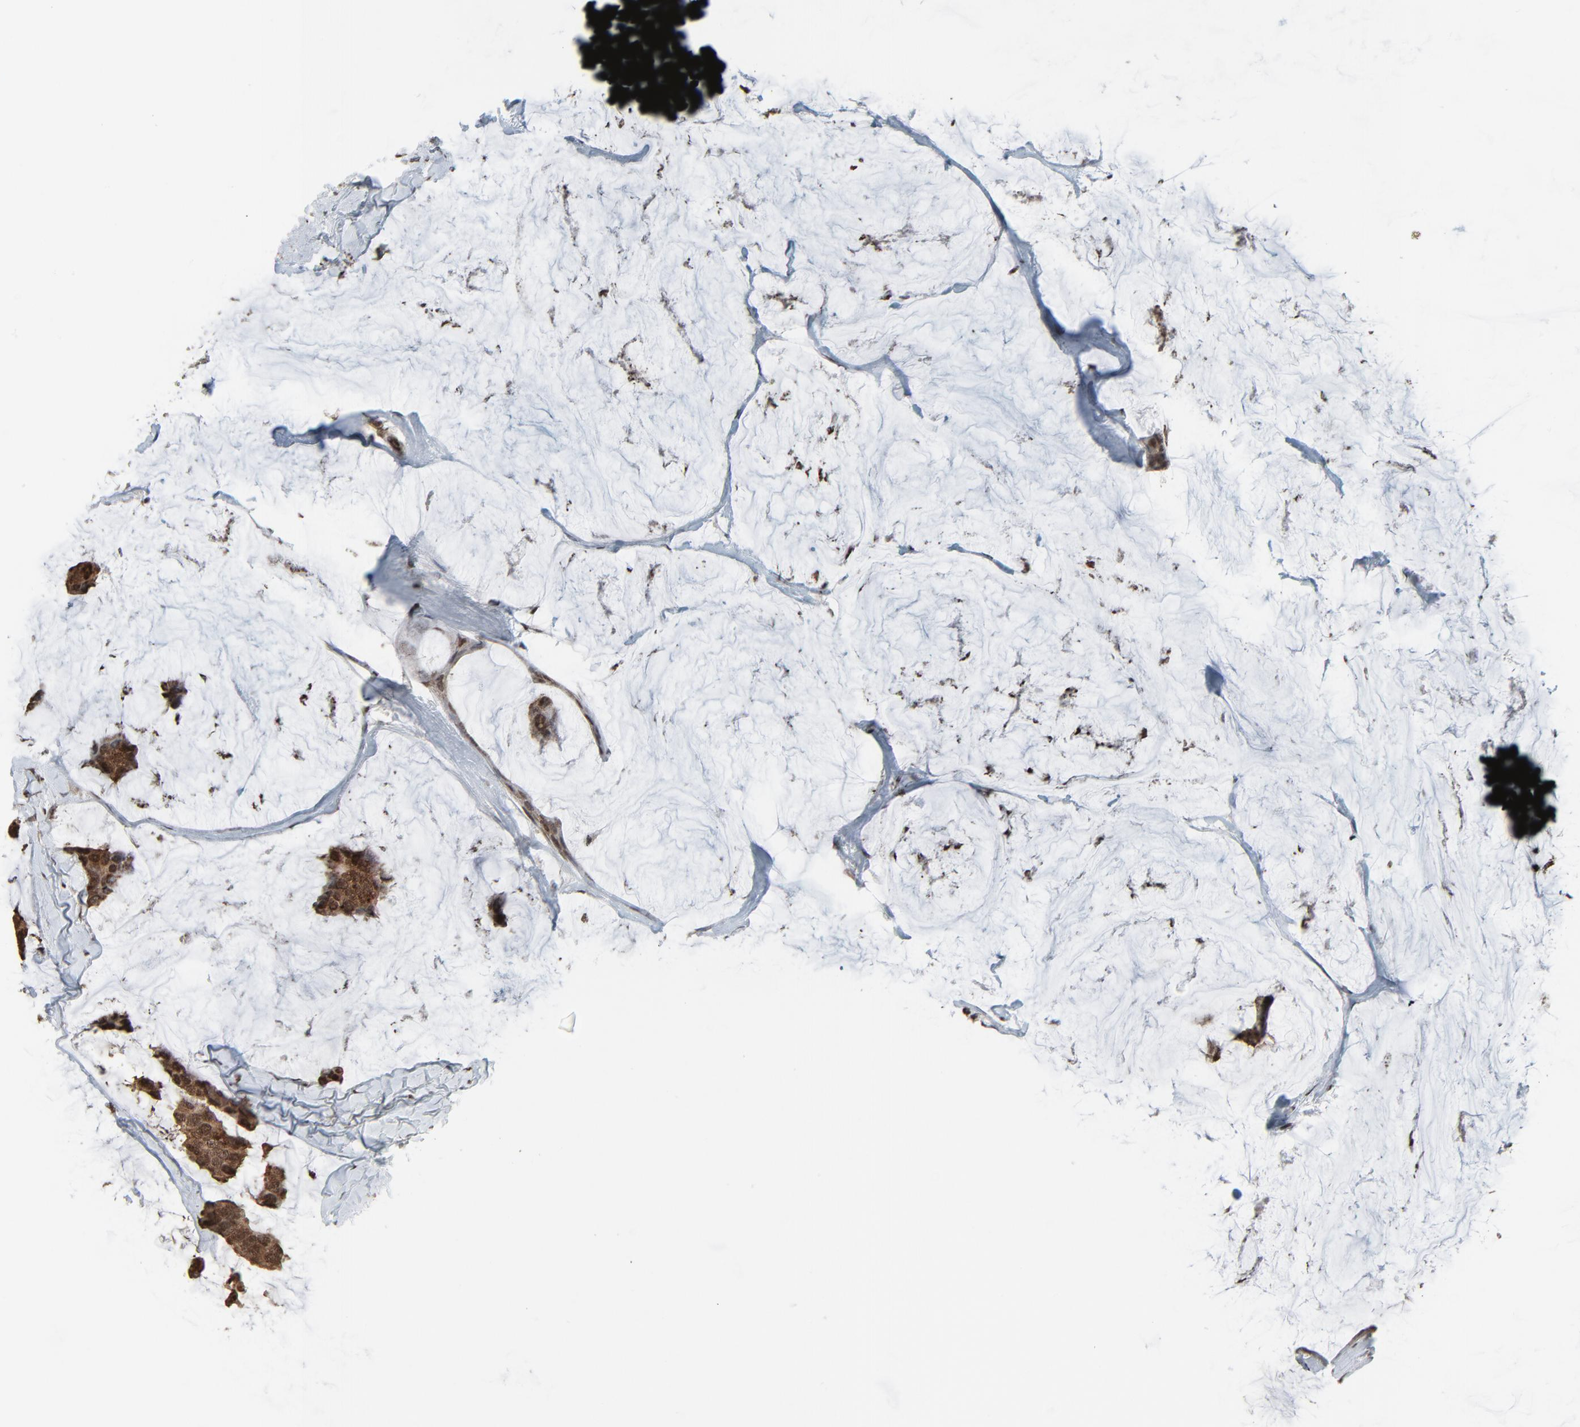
{"staining": {"intensity": "strong", "quantity": "25%-75%", "location": "cytoplasmic/membranous,nuclear"}, "tissue": "breast cancer", "cell_type": "Tumor cells", "image_type": "cancer", "snomed": [{"axis": "morphology", "description": "Normal tissue, NOS"}, {"axis": "morphology", "description": "Duct carcinoma"}, {"axis": "topography", "description": "Breast"}], "caption": "Immunohistochemistry (IHC) staining of intraductal carcinoma (breast), which exhibits high levels of strong cytoplasmic/membranous and nuclear expression in approximately 25%-75% of tumor cells indicating strong cytoplasmic/membranous and nuclear protein staining. The staining was performed using DAB (brown) for protein detection and nuclei were counterstained in hematoxylin (blue).", "gene": "MEIS2", "patient": {"sex": "female", "age": 50}}